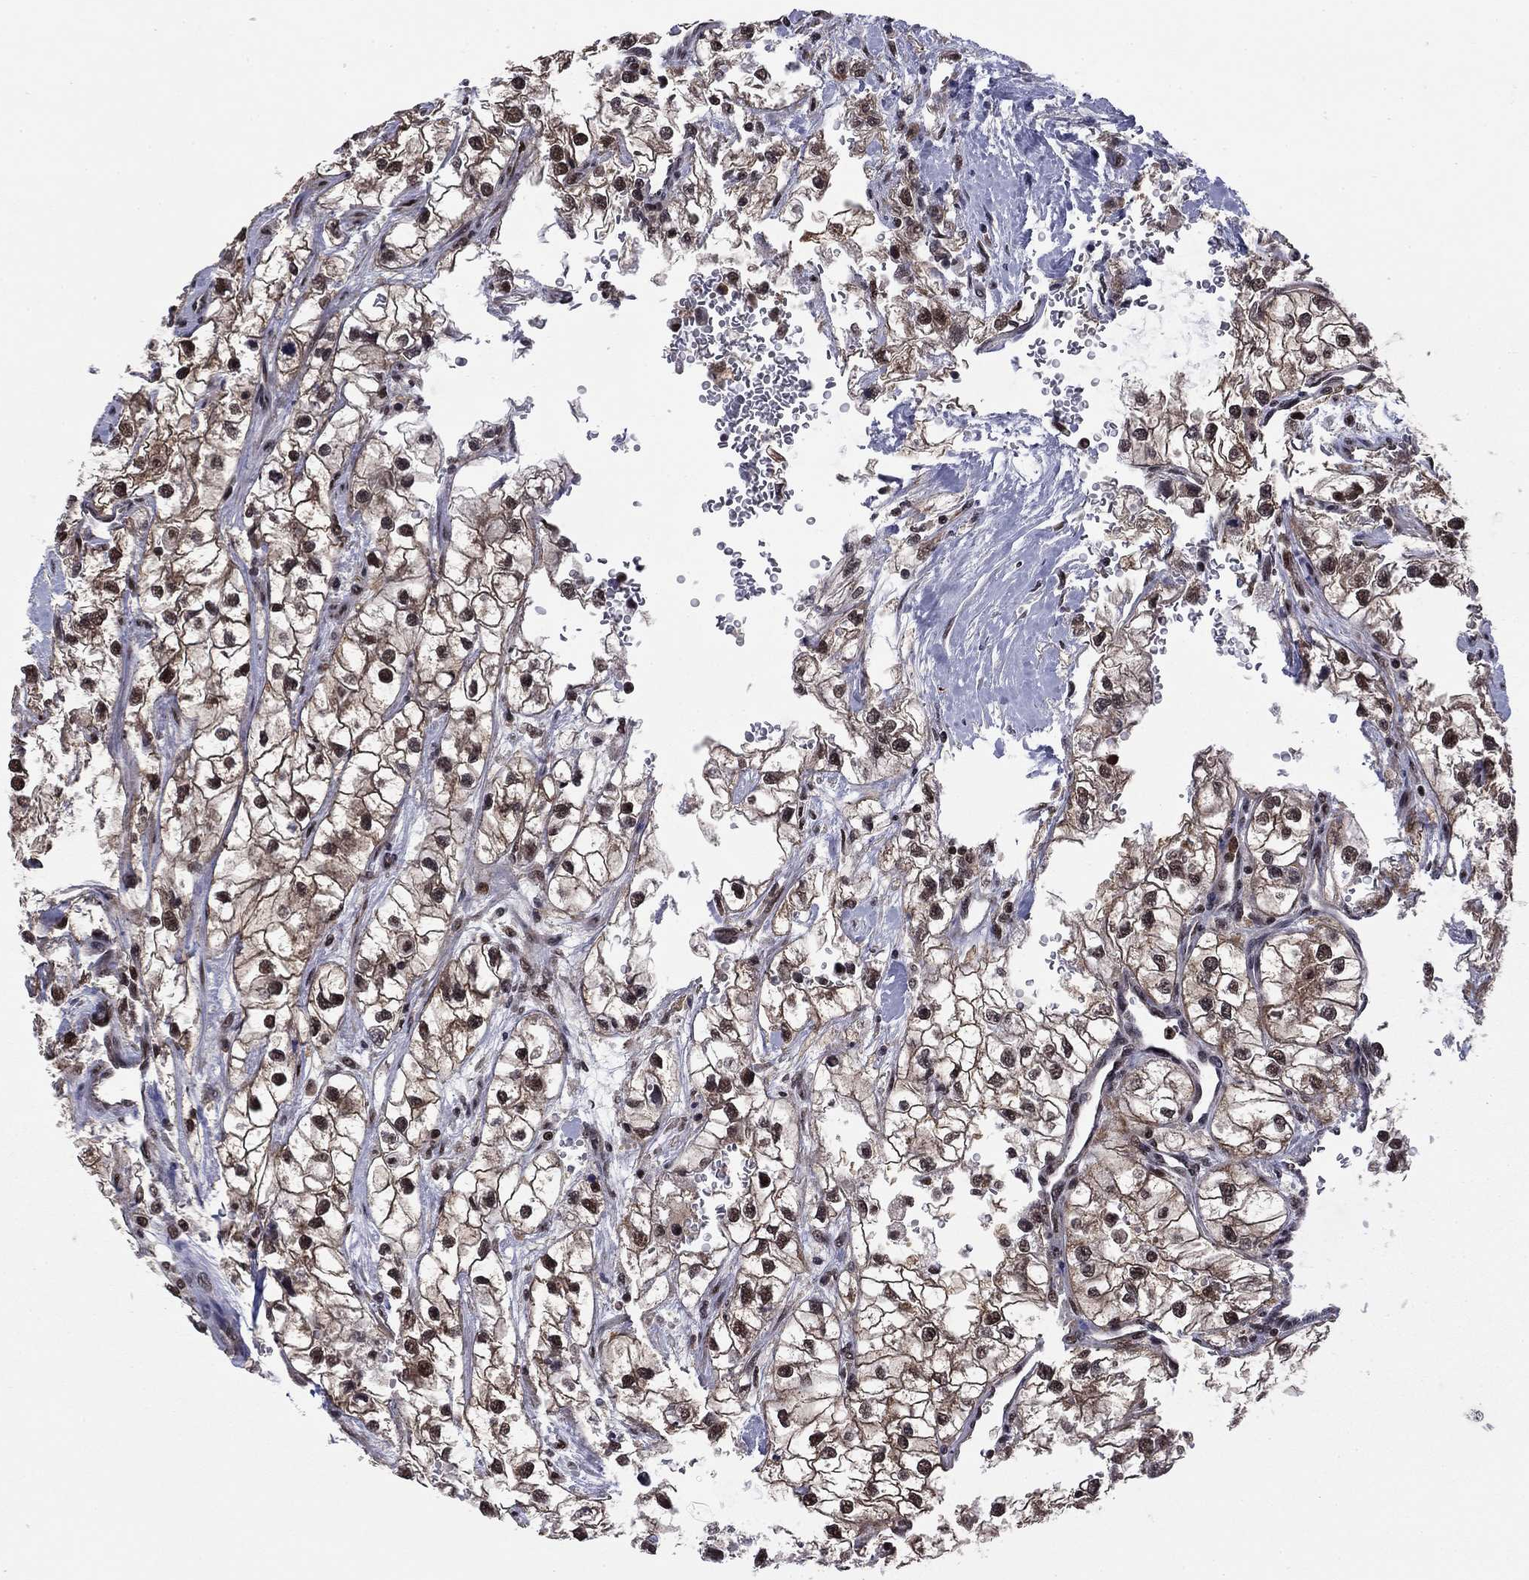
{"staining": {"intensity": "moderate", "quantity": "<25%", "location": "cytoplasmic/membranous,nuclear"}, "tissue": "renal cancer", "cell_type": "Tumor cells", "image_type": "cancer", "snomed": [{"axis": "morphology", "description": "Adenocarcinoma, NOS"}, {"axis": "topography", "description": "Kidney"}], "caption": "Immunohistochemistry (IHC) photomicrograph of neoplastic tissue: renal cancer (adenocarcinoma) stained using immunohistochemistry (IHC) shows low levels of moderate protein expression localized specifically in the cytoplasmic/membranous and nuclear of tumor cells, appearing as a cytoplasmic/membranous and nuclear brown color.", "gene": "PSMD2", "patient": {"sex": "male", "age": 59}}